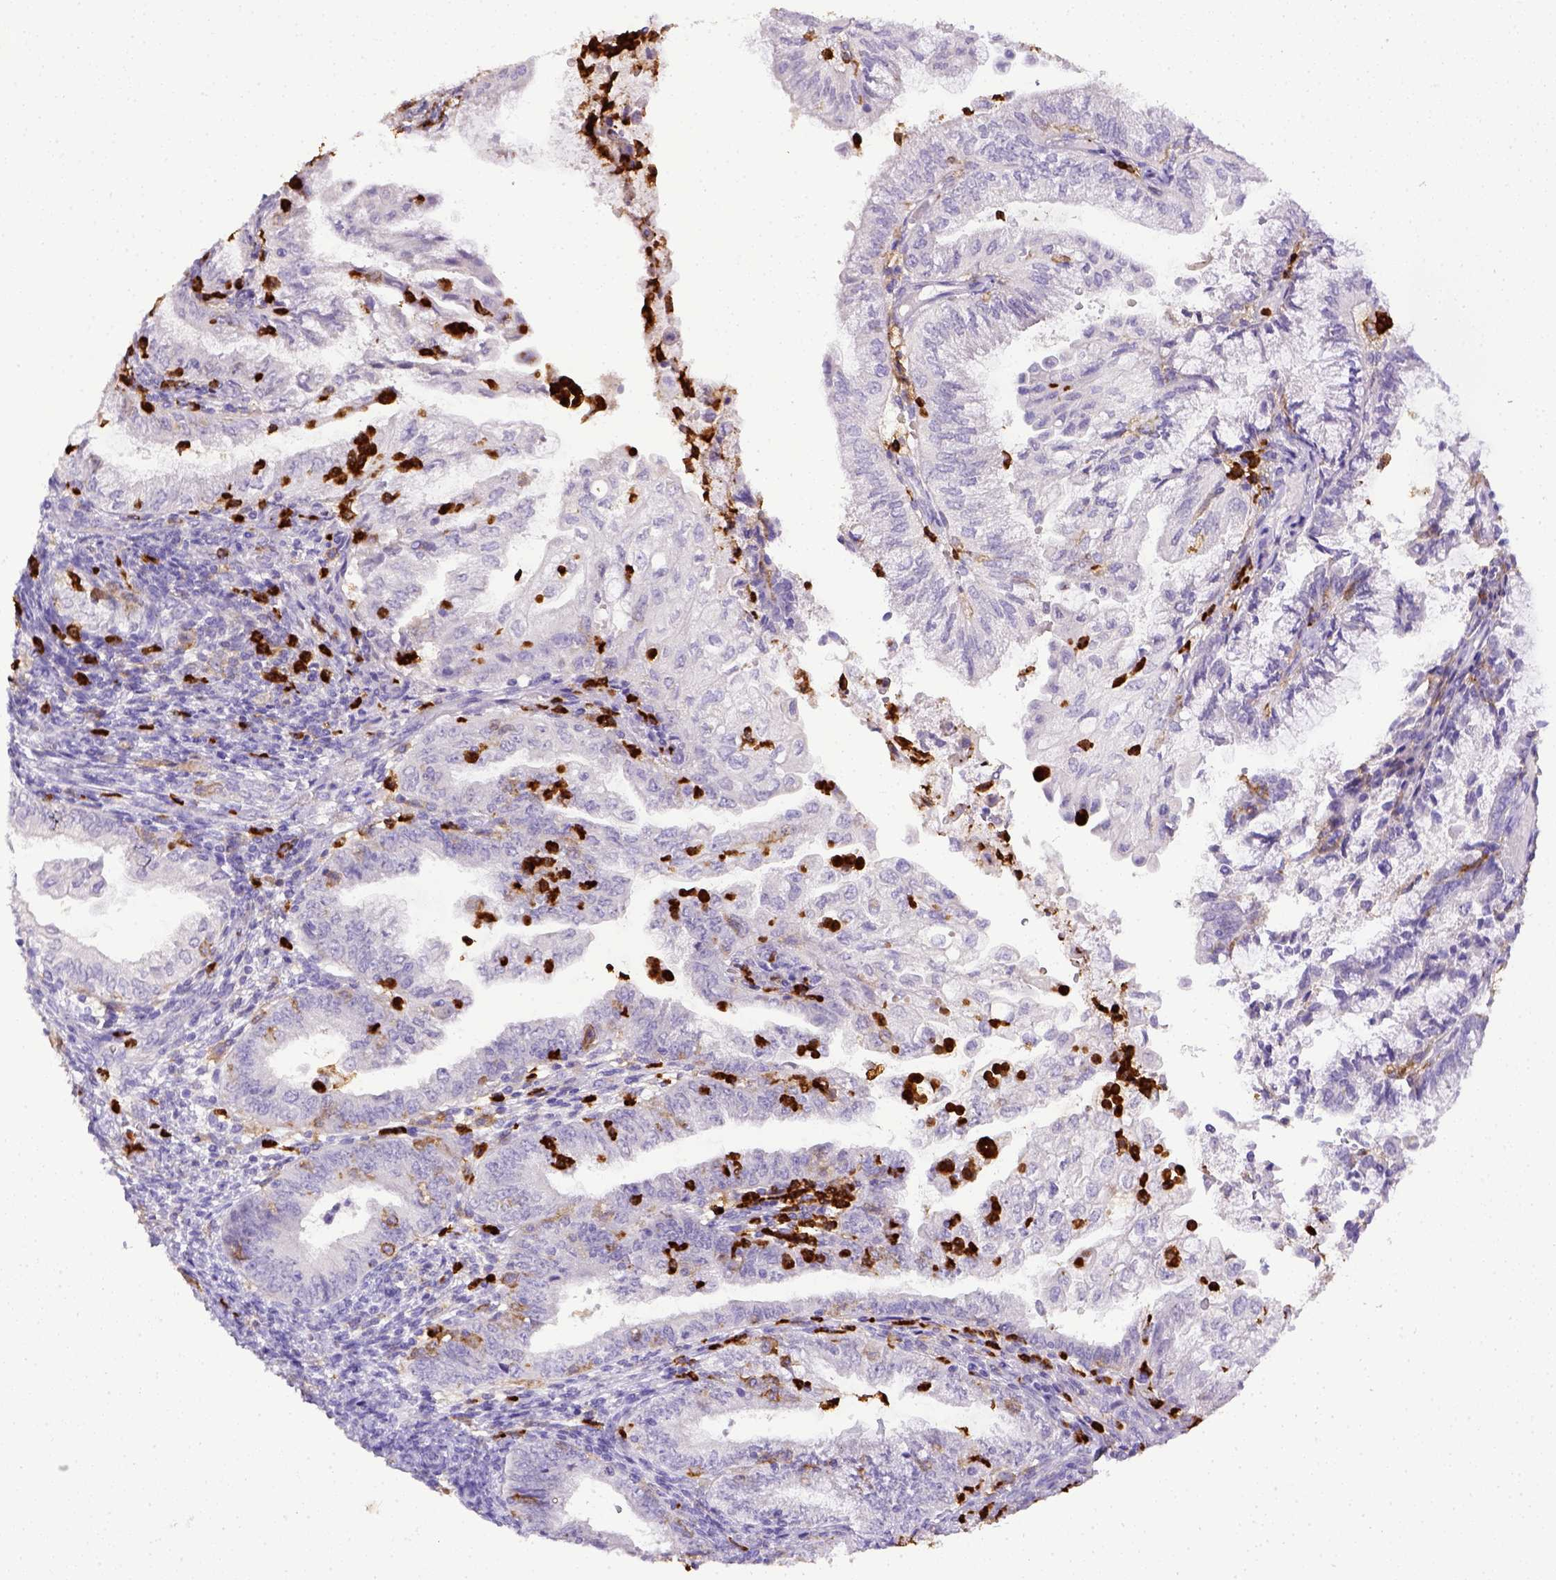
{"staining": {"intensity": "negative", "quantity": "none", "location": "none"}, "tissue": "endometrial cancer", "cell_type": "Tumor cells", "image_type": "cancer", "snomed": [{"axis": "morphology", "description": "Adenocarcinoma, NOS"}, {"axis": "topography", "description": "Endometrium"}], "caption": "There is no significant positivity in tumor cells of endometrial cancer (adenocarcinoma). (Brightfield microscopy of DAB immunohistochemistry (IHC) at high magnification).", "gene": "ITGAM", "patient": {"sex": "female", "age": 55}}